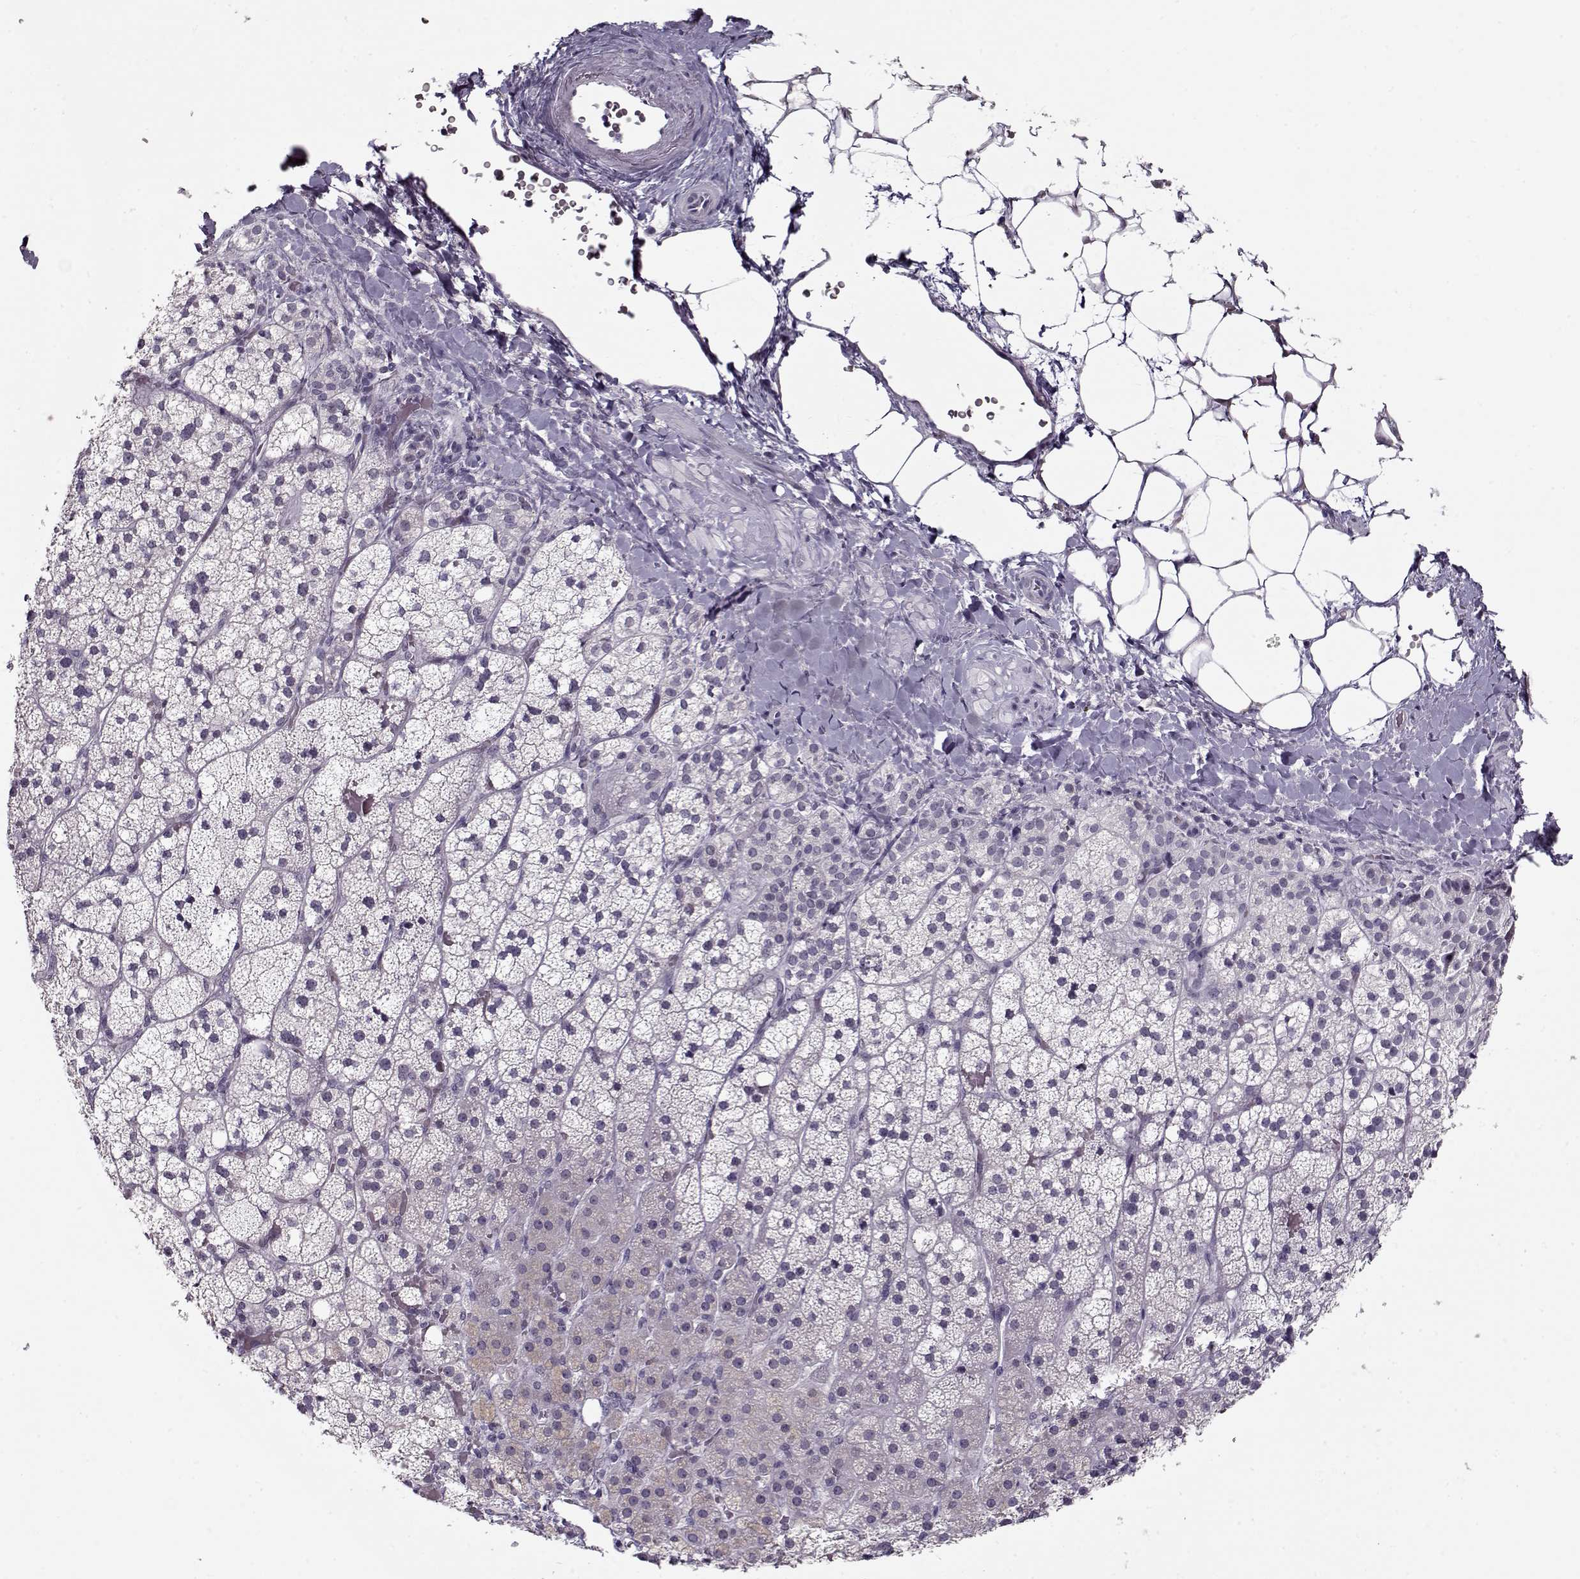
{"staining": {"intensity": "negative", "quantity": "none", "location": "none"}, "tissue": "adrenal gland", "cell_type": "Glandular cells", "image_type": "normal", "snomed": [{"axis": "morphology", "description": "Normal tissue, NOS"}, {"axis": "topography", "description": "Adrenal gland"}], "caption": "Image shows no protein staining in glandular cells of benign adrenal gland. (DAB (3,3'-diaminobenzidine) immunohistochemistry (IHC), high magnification).", "gene": "SEC16B", "patient": {"sex": "male", "age": 53}}